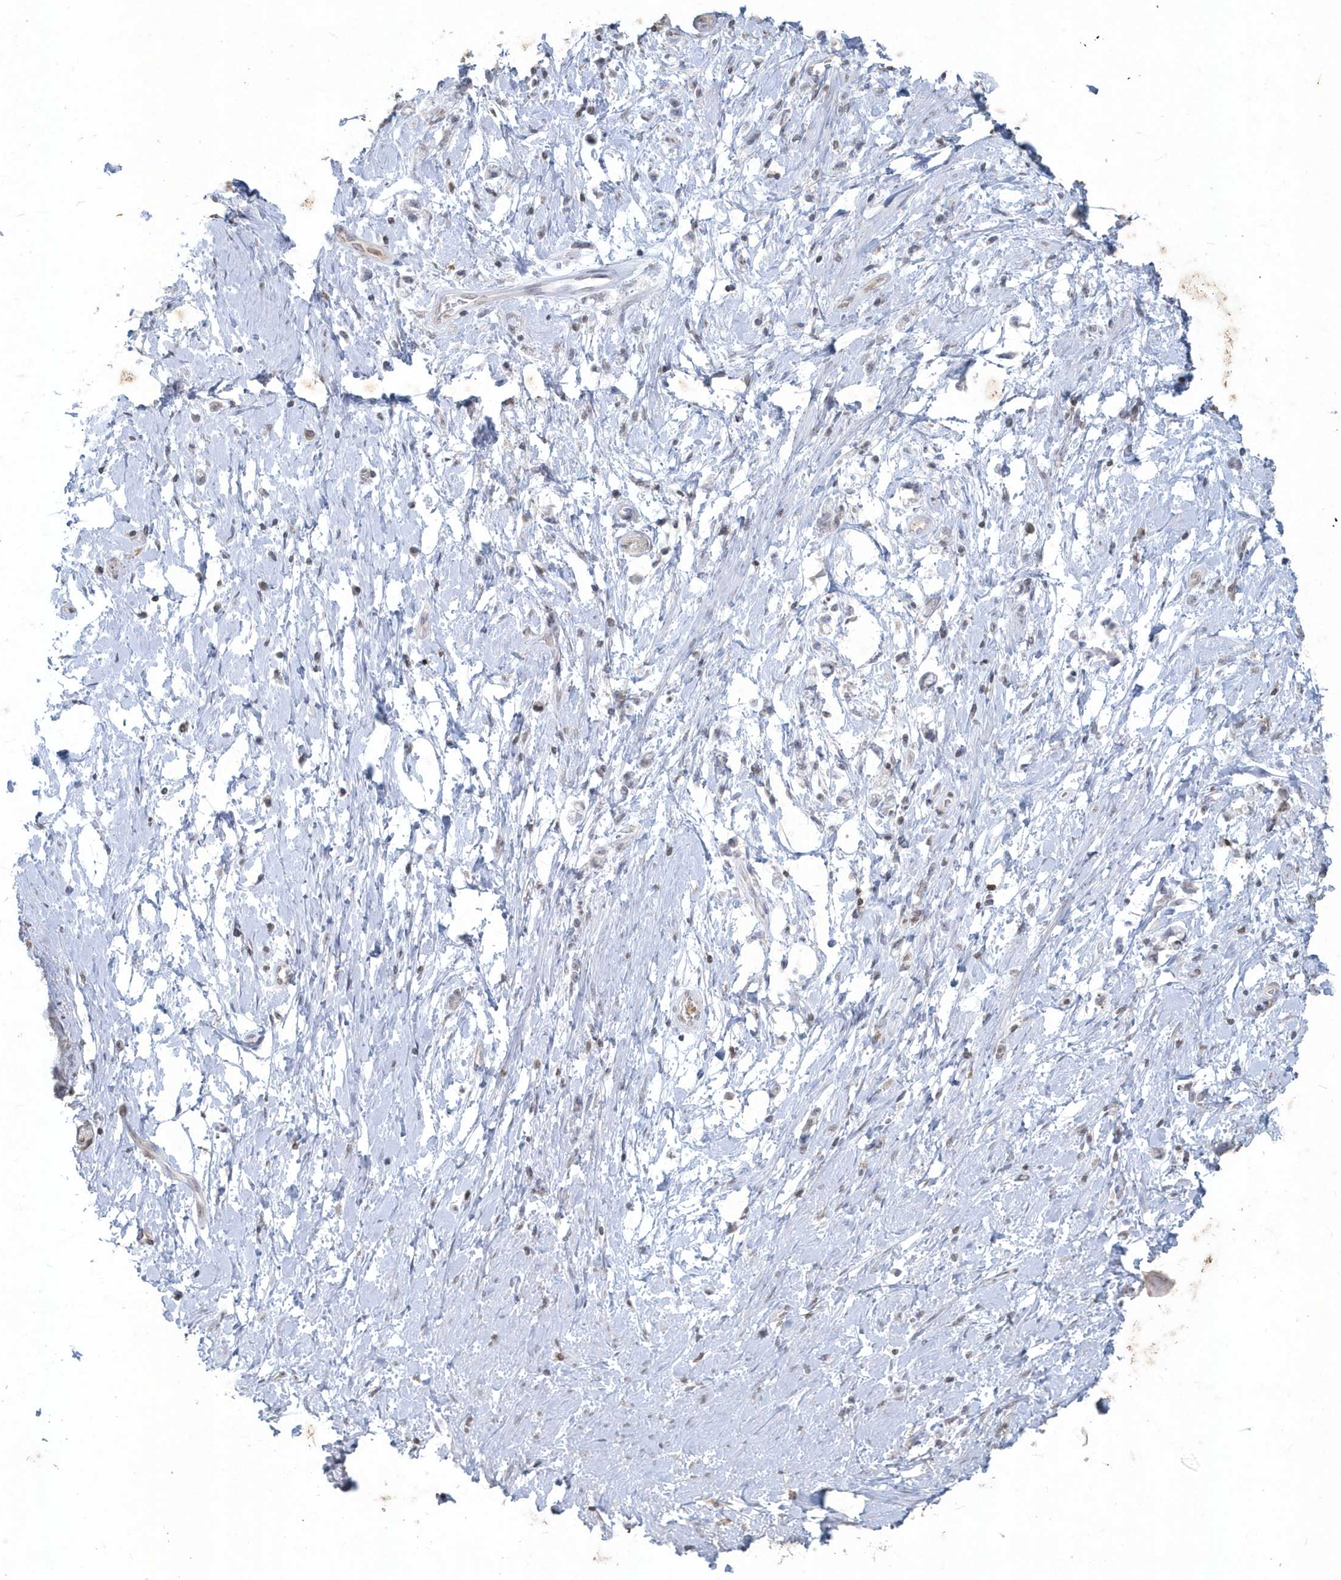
{"staining": {"intensity": "weak", "quantity": "<25%", "location": "nuclear"}, "tissue": "stomach cancer", "cell_type": "Tumor cells", "image_type": "cancer", "snomed": [{"axis": "morphology", "description": "Adenocarcinoma, NOS"}, {"axis": "topography", "description": "Stomach"}], "caption": "Stomach adenocarcinoma was stained to show a protein in brown. There is no significant expression in tumor cells.", "gene": "PDCD1", "patient": {"sex": "female", "age": 60}}